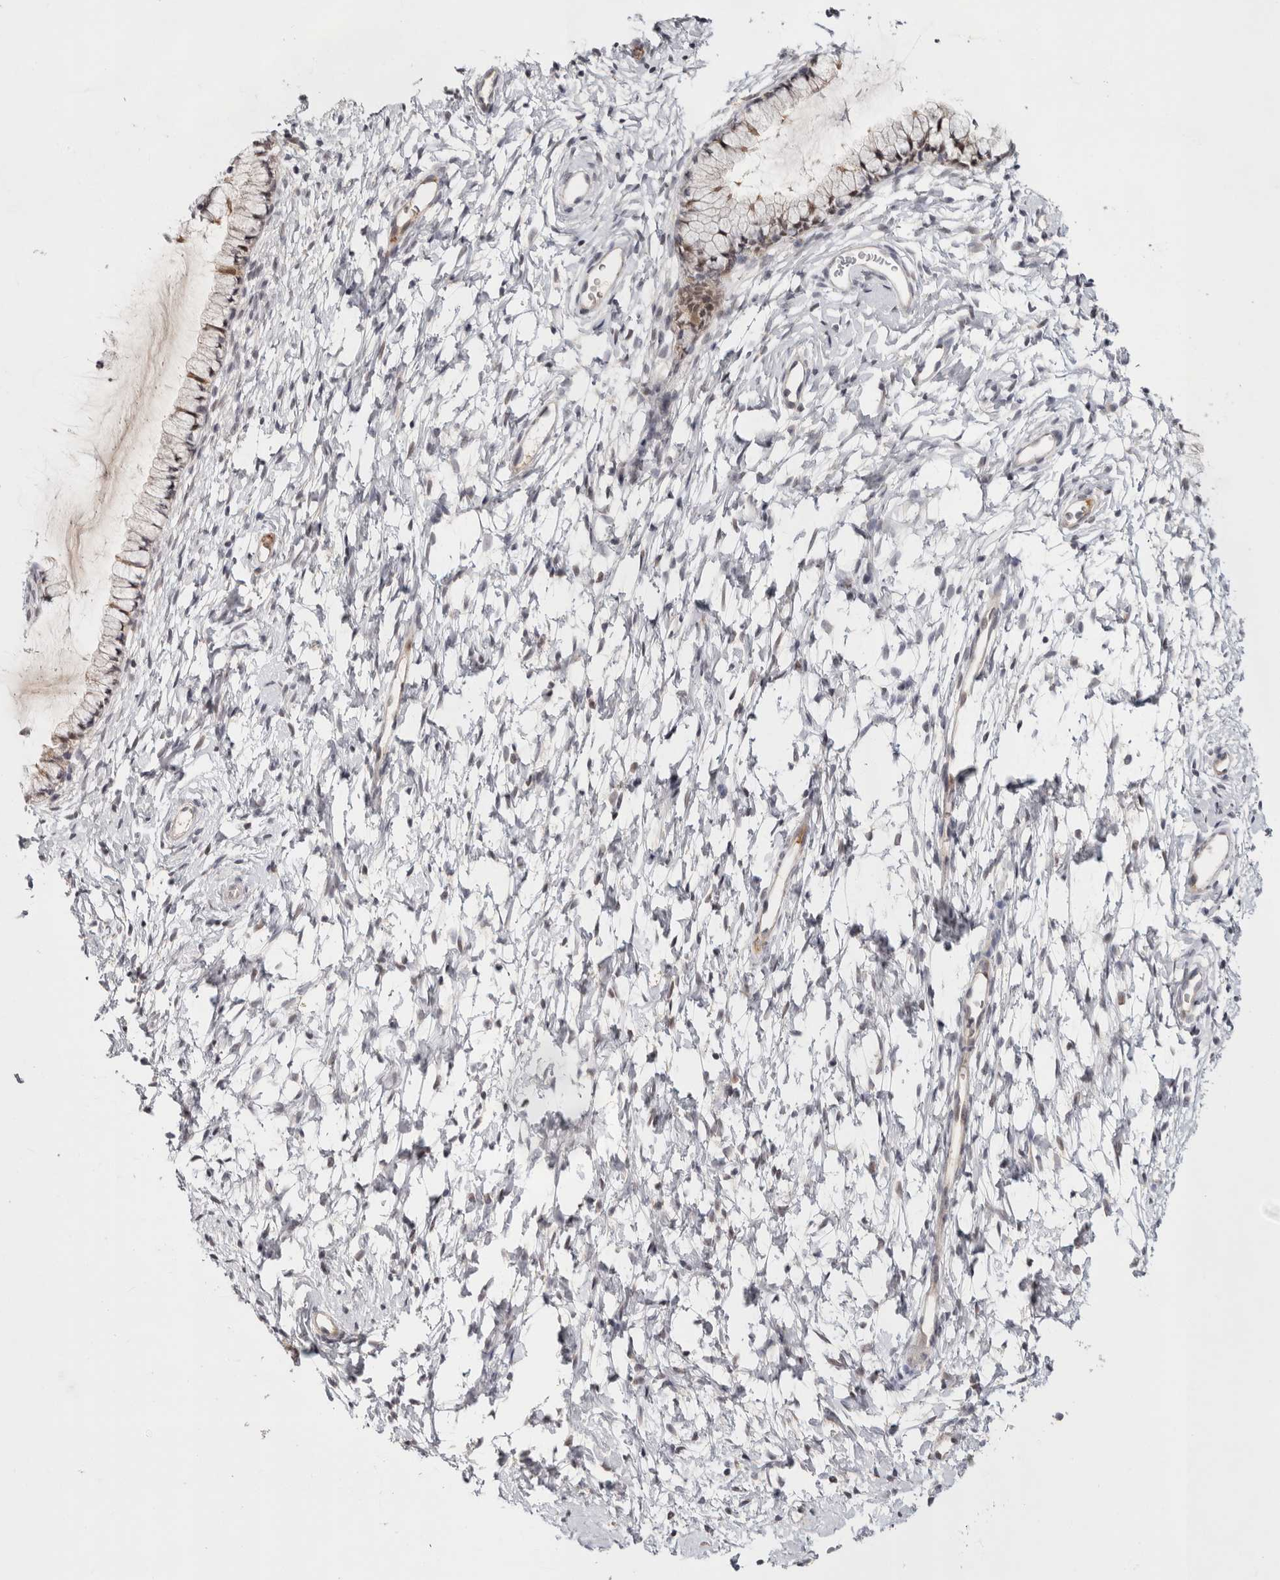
{"staining": {"intensity": "weak", "quantity": "<25%", "location": "cytoplasmic/membranous"}, "tissue": "cervix", "cell_type": "Glandular cells", "image_type": "normal", "snomed": [{"axis": "morphology", "description": "Normal tissue, NOS"}, {"axis": "topography", "description": "Cervix"}], "caption": "Immunohistochemical staining of benign human cervix reveals no significant expression in glandular cells. Nuclei are stained in blue.", "gene": "ZNF318", "patient": {"sex": "female", "age": 72}}